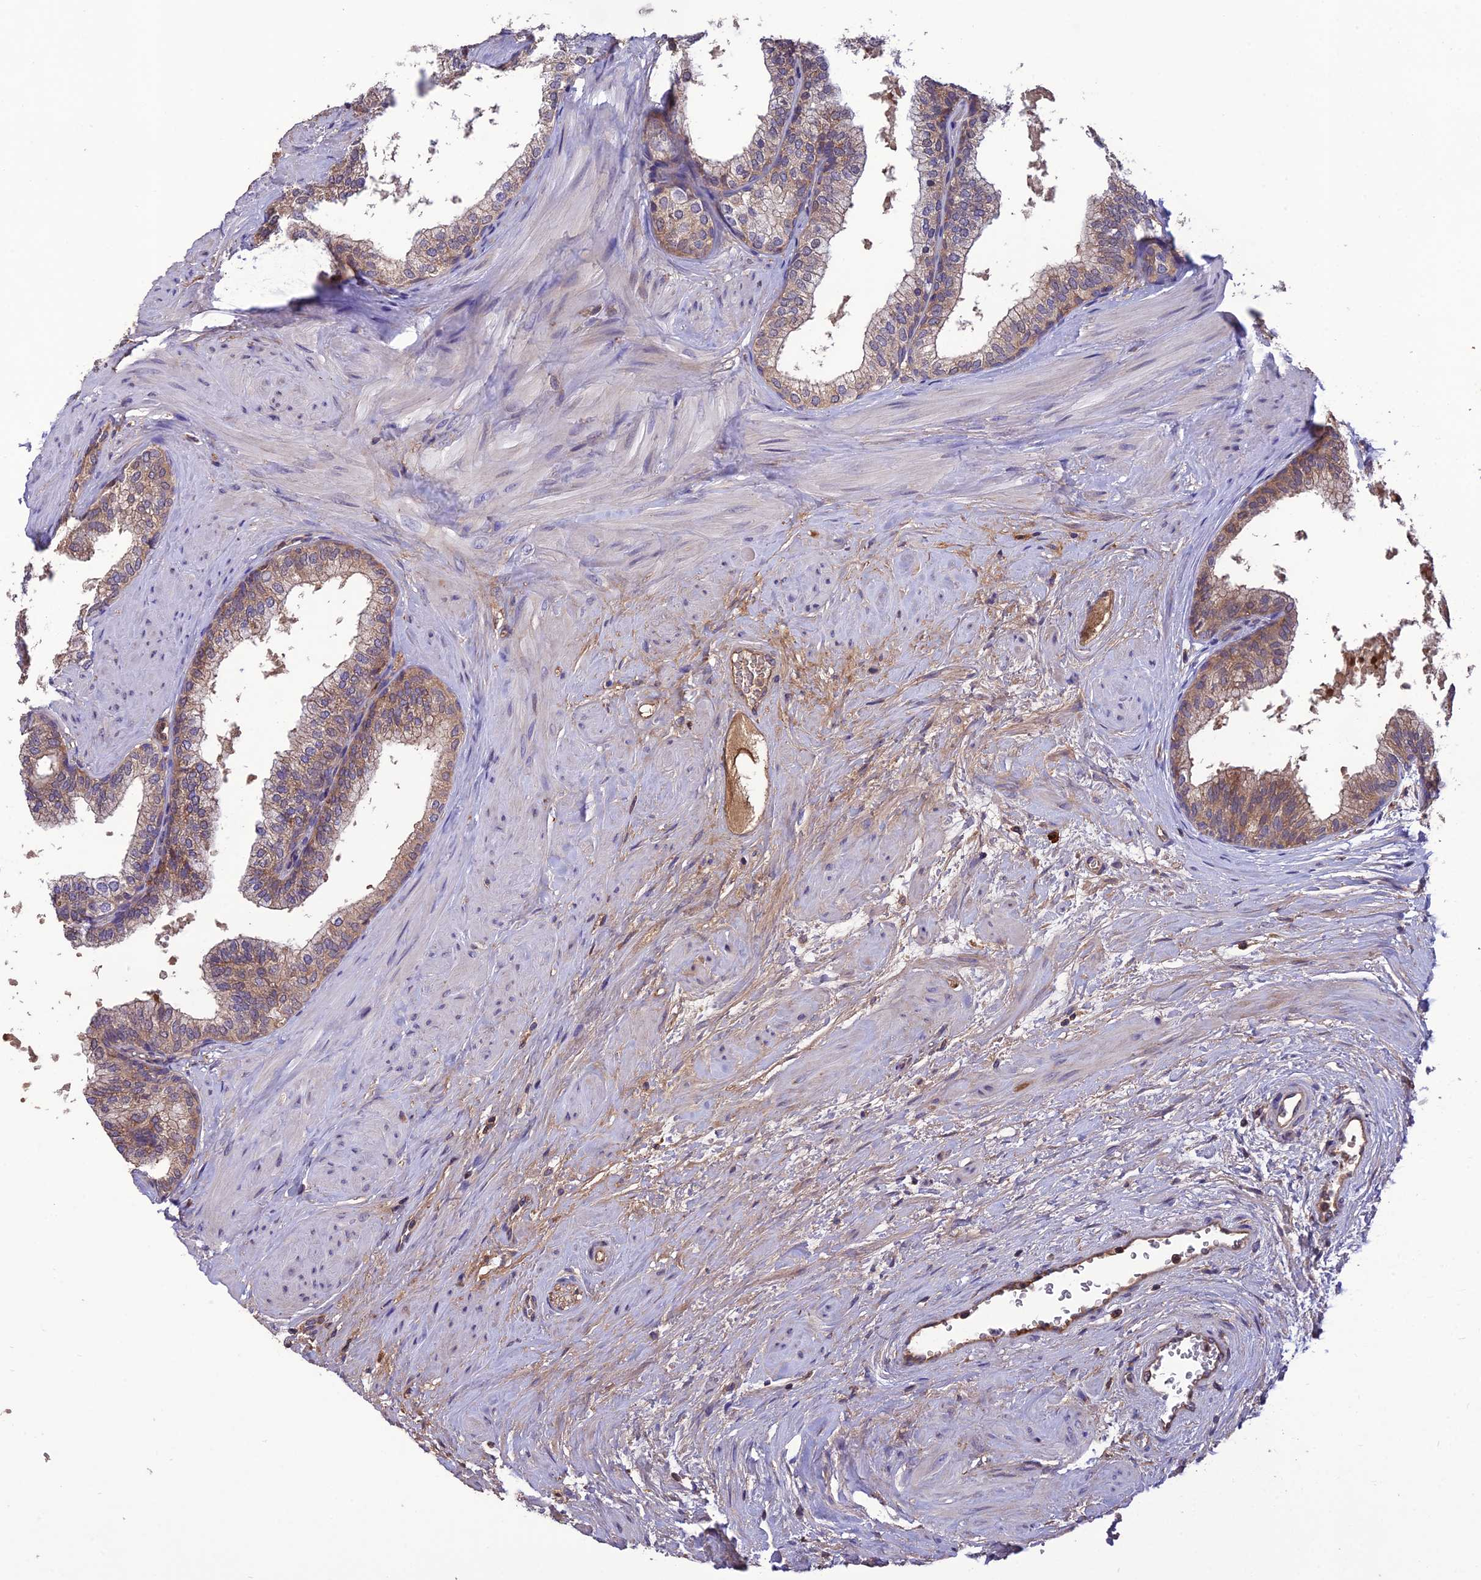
{"staining": {"intensity": "moderate", "quantity": "25%-75%", "location": "cytoplasmic/membranous"}, "tissue": "prostate", "cell_type": "Glandular cells", "image_type": "normal", "snomed": [{"axis": "morphology", "description": "Normal tissue, NOS"}, {"axis": "topography", "description": "Prostate"}], "caption": "Protein staining of benign prostate displays moderate cytoplasmic/membranous positivity in about 25%-75% of glandular cells.", "gene": "MIOS", "patient": {"sex": "male", "age": 60}}